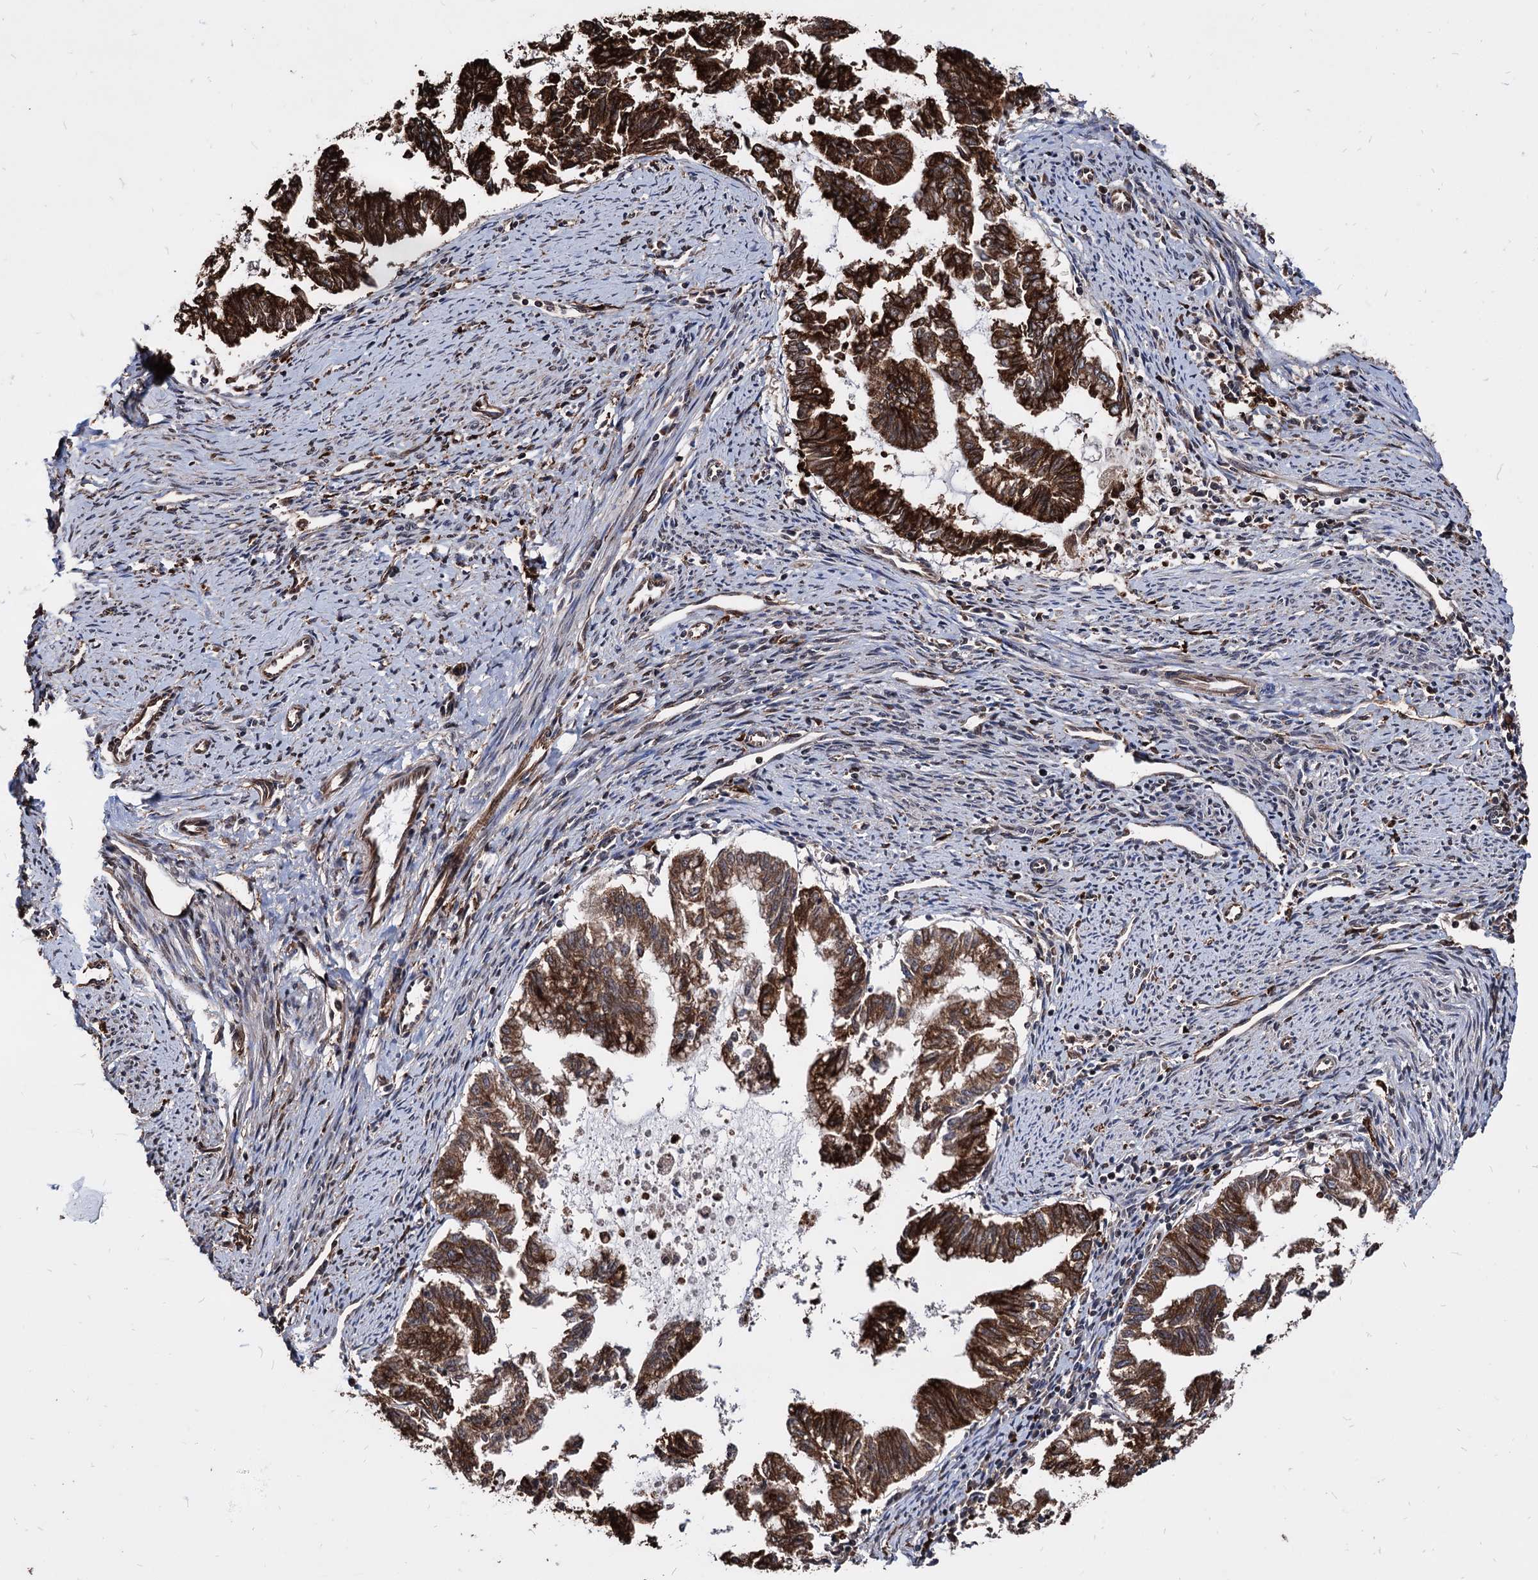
{"staining": {"intensity": "strong", "quantity": ">75%", "location": "cytoplasmic/membranous"}, "tissue": "endometrial cancer", "cell_type": "Tumor cells", "image_type": "cancer", "snomed": [{"axis": "morphology", "description": "Adenocarcinoma, NOS"}, {"axis": "topography", "description": "Endometrium"}], "caption": "Strong cytoplasmic/membranous expression is seen in about >75% of tumor cells in adenocarcinoma (endometrial).", "gene": "ANKRD12", "patient": {"sex": "female", "age": 79}}